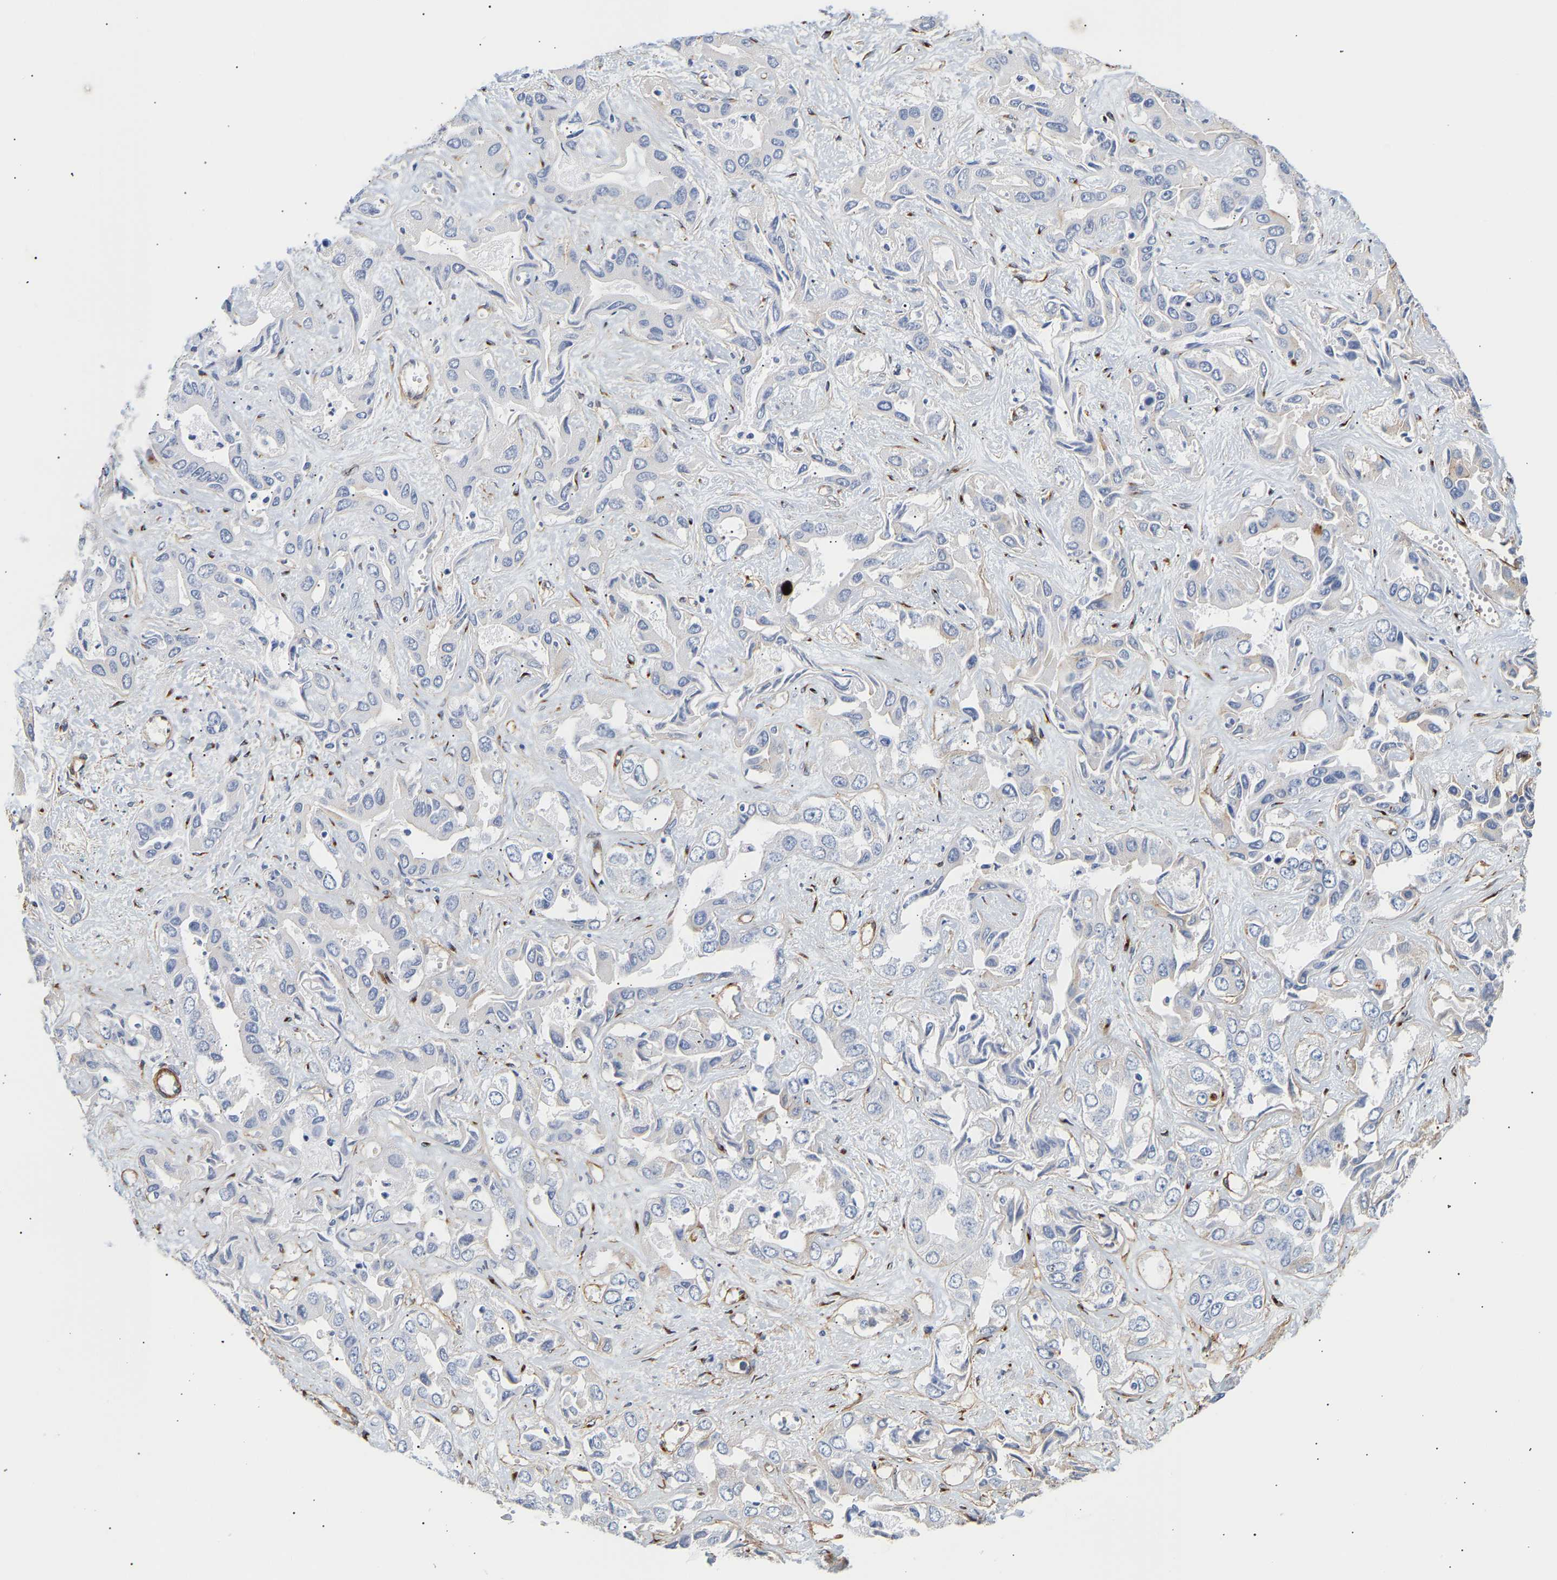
{"staining": {"intensity": "negative", "quantity": "none", "location": "none"}, "tissue": "liver cancer", "cell_type": "Tumor cells", "image_type": "cancer", "snomed": [{"axis": "morphology", "description": "Cholangiocarcinoma"}, {"axis": "topography", "description": "Liver"}], "caption": "Immunohistochemistry image of human cholangiocarcinoma (liver) stained for a protein (brown), which reveals no positivity in tumor cells.", "gene": "IGFBP7", "patient": {"sex": "female", "age": 52}}